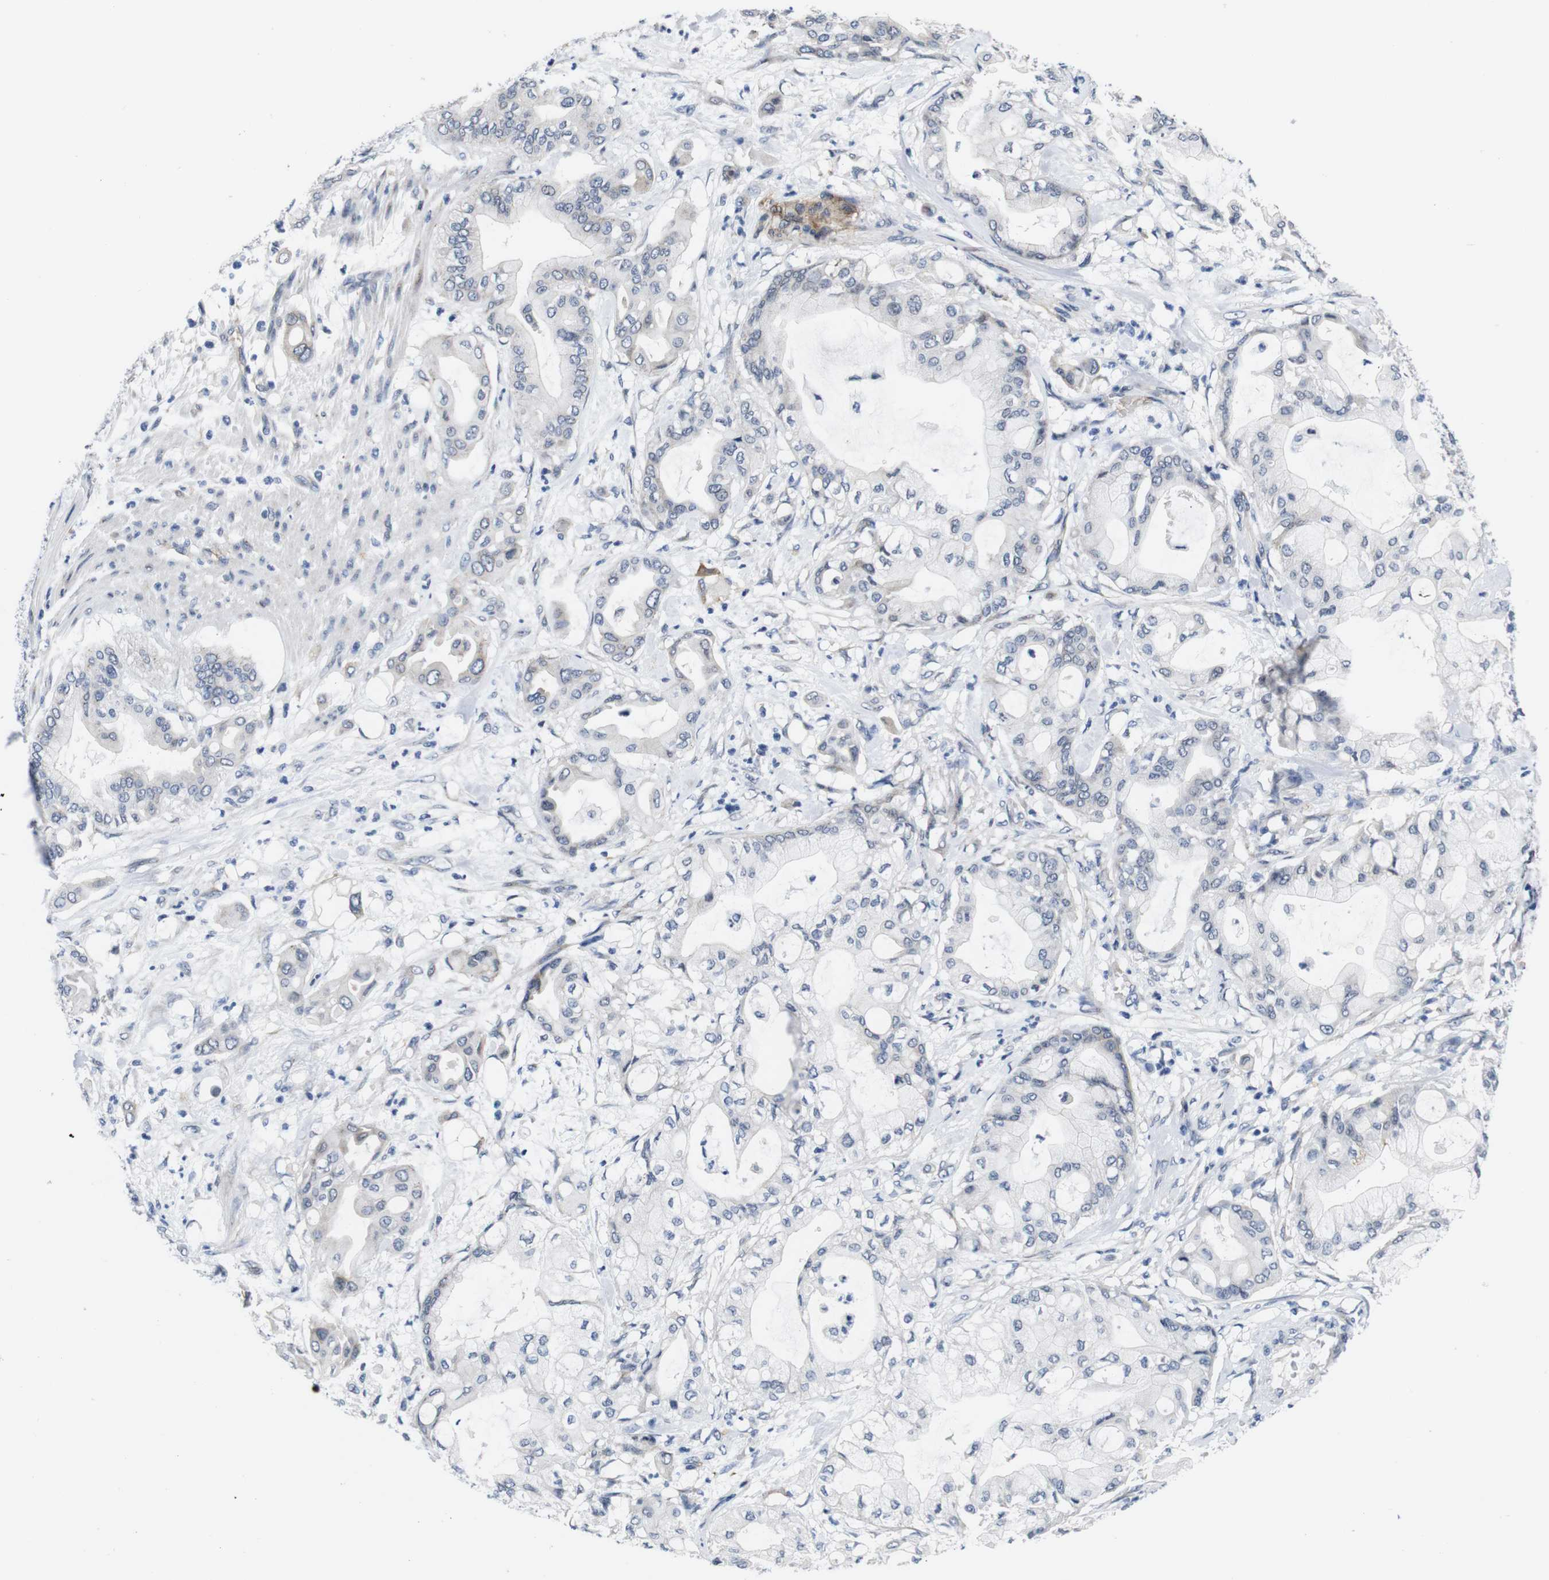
{"staining": {"intensity": "negative", "quantity": "none", "location": "none"}, "tissue": "pancreatic cancer", "cell_type": "Tumor cells", "image_type": "cancer", "snomed": [{"axis": "morphology", "description": "Adenocarcinoma, NOS"}, {"axis": "morphology", "description": "Adenocarcinoma, metastatic, NOS"}, {"axis": "topography", "description": "Lymph node"}, {"axis": "topography", "description": "Pancreas"}, {"axis": "topography", "description": "Duodenum"}], "caption": "The photomicrograph exhibits no staining of tumor cells in pancreatic cancer.", "gene": "SOCS3", "patient": {"sex": "female", "age": 64}}